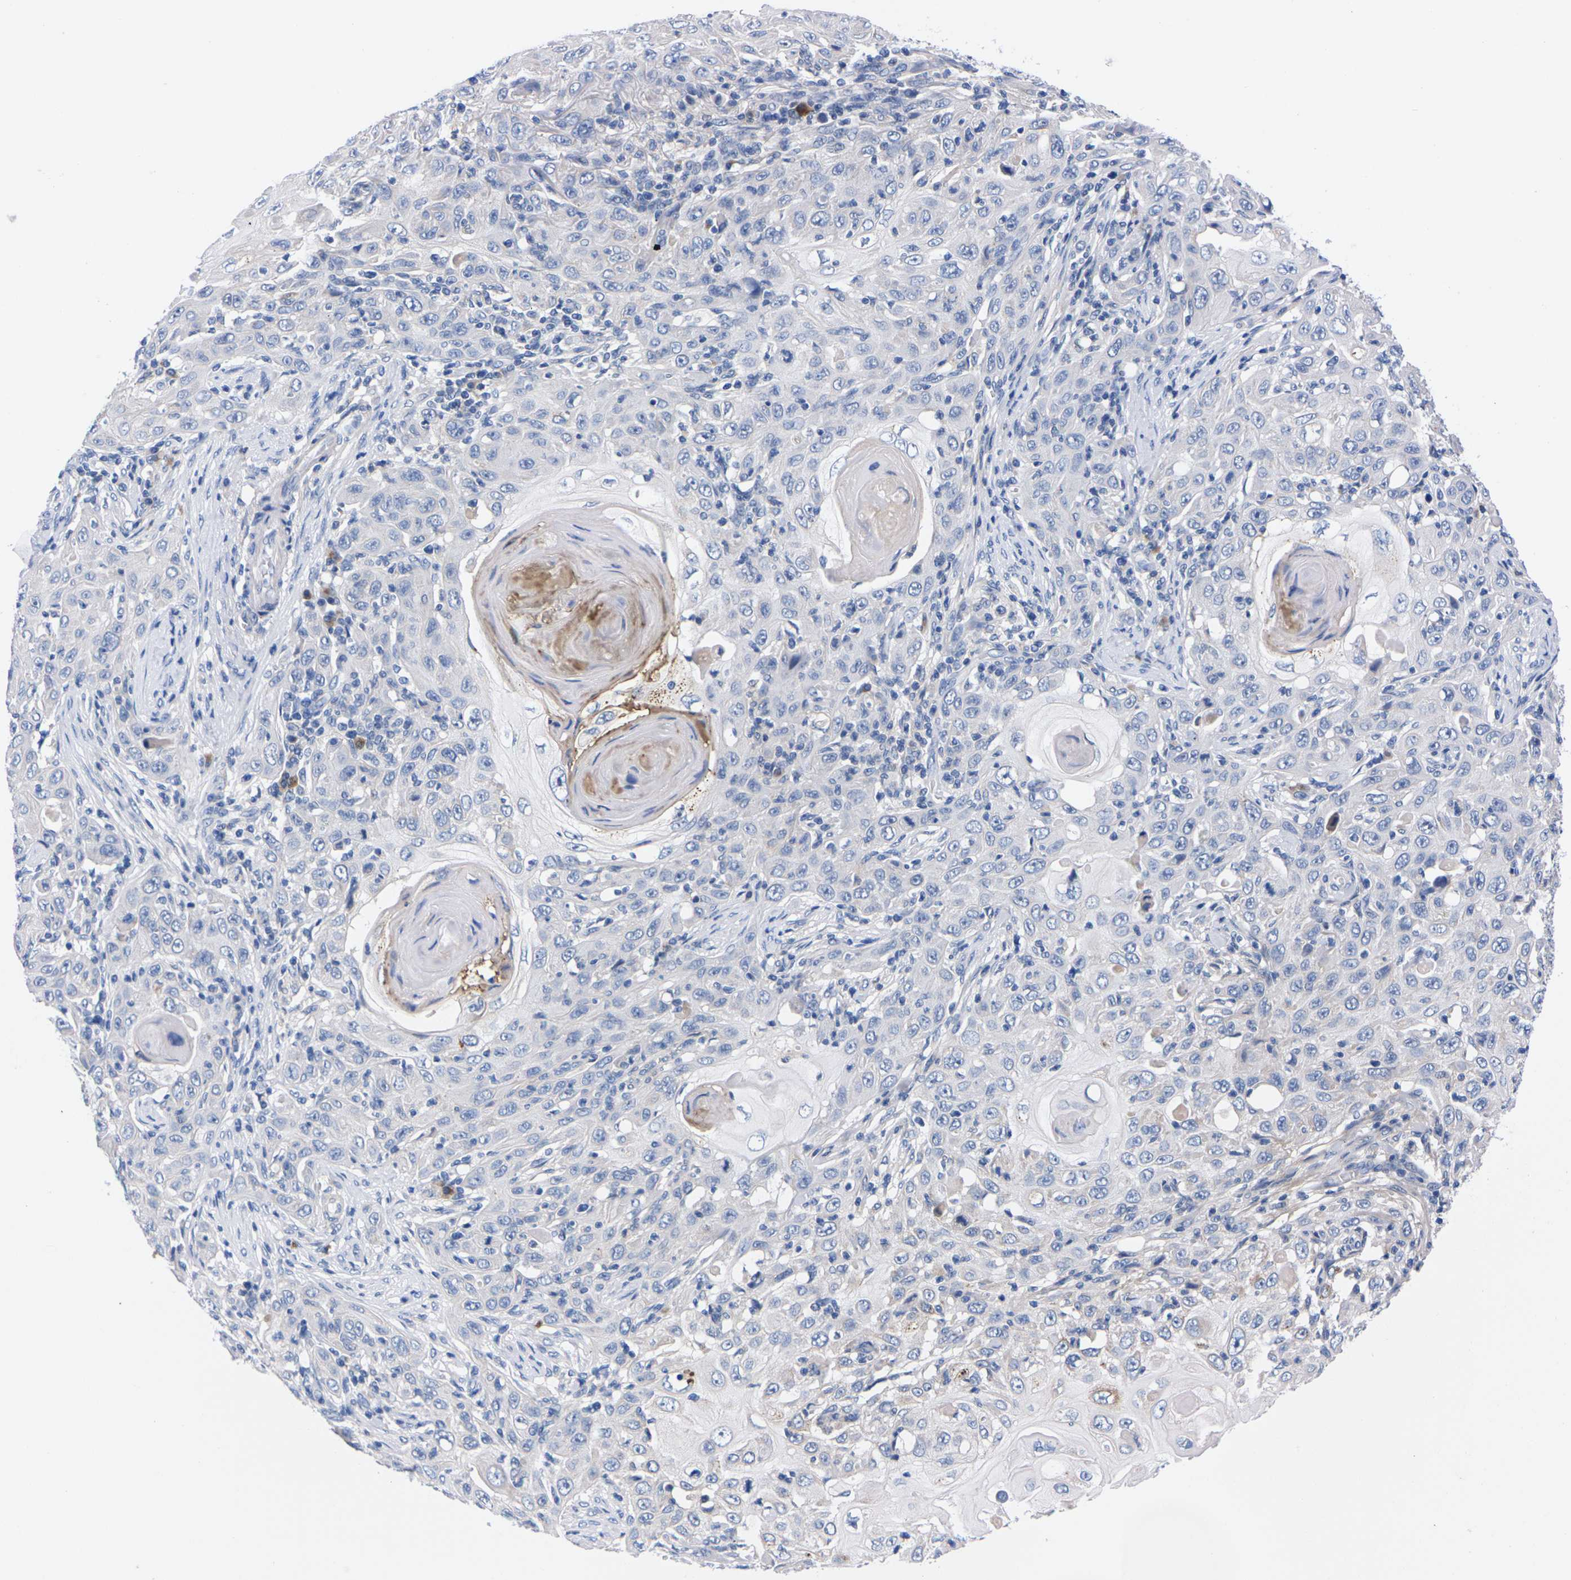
{"staining": {"intensity": "negative", "quantity": "none", "location": "none"}, "tissue": "skin cancer", "cell_type": "Tumor cells", "image_type": "cancer", "snomed": [{"axis": "morphology", "description": "Squamous cell carcinoma, NOS"}, {"axis": "topography", "description": "Skin"}], "caption": "IHC of human skin squamous cell carcinoma displays no positivity in tumor cells.", "gene": "FAM210A", "patient": {"sex": "female", "age": 88}}